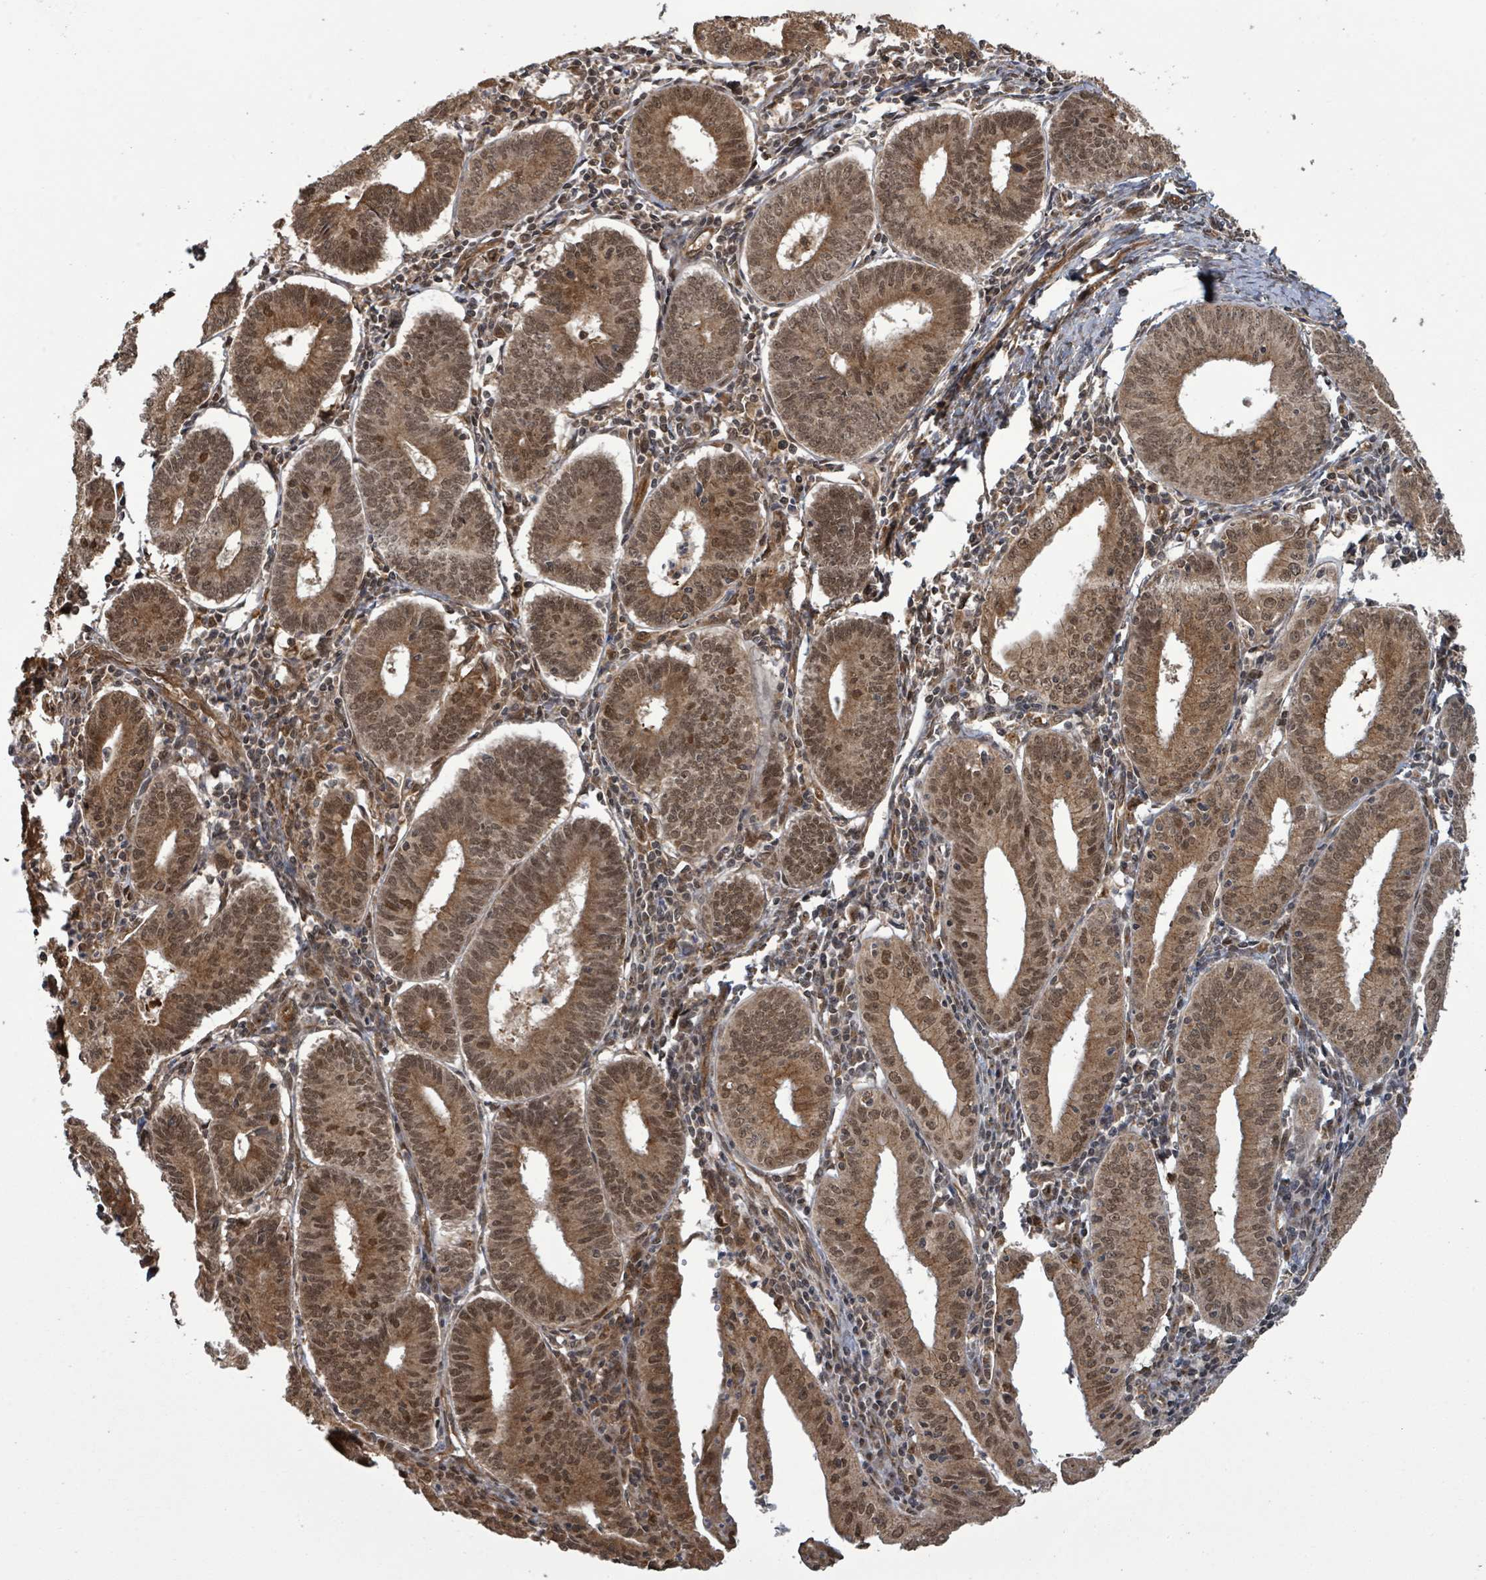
{"staining": {"intensity": "strong", "quantity": ">75%", "location": "cytoplasmic/membranous,nuclear"}, "tissue": "endometrial cancer", "cell_type": "Tumor cells", "image_type": "cancer", "snomed": [{"axis": "morphology", "description": "Adenocarcinoma, NOS"}, {"axis": "topography", "description": "Endometrium"}], "caption": "A brown stain shows strong cytoplasmic/membranous and nuclear expression of a protein in adenocarcinoma (endometrial) tumor cells. (DAB (3,3'-diaminobenzidine) IHC, brown staining for protein, blue staining for nuclei).", "gene": "KLC1", "patient": {"sex": "female", "age": 60}}